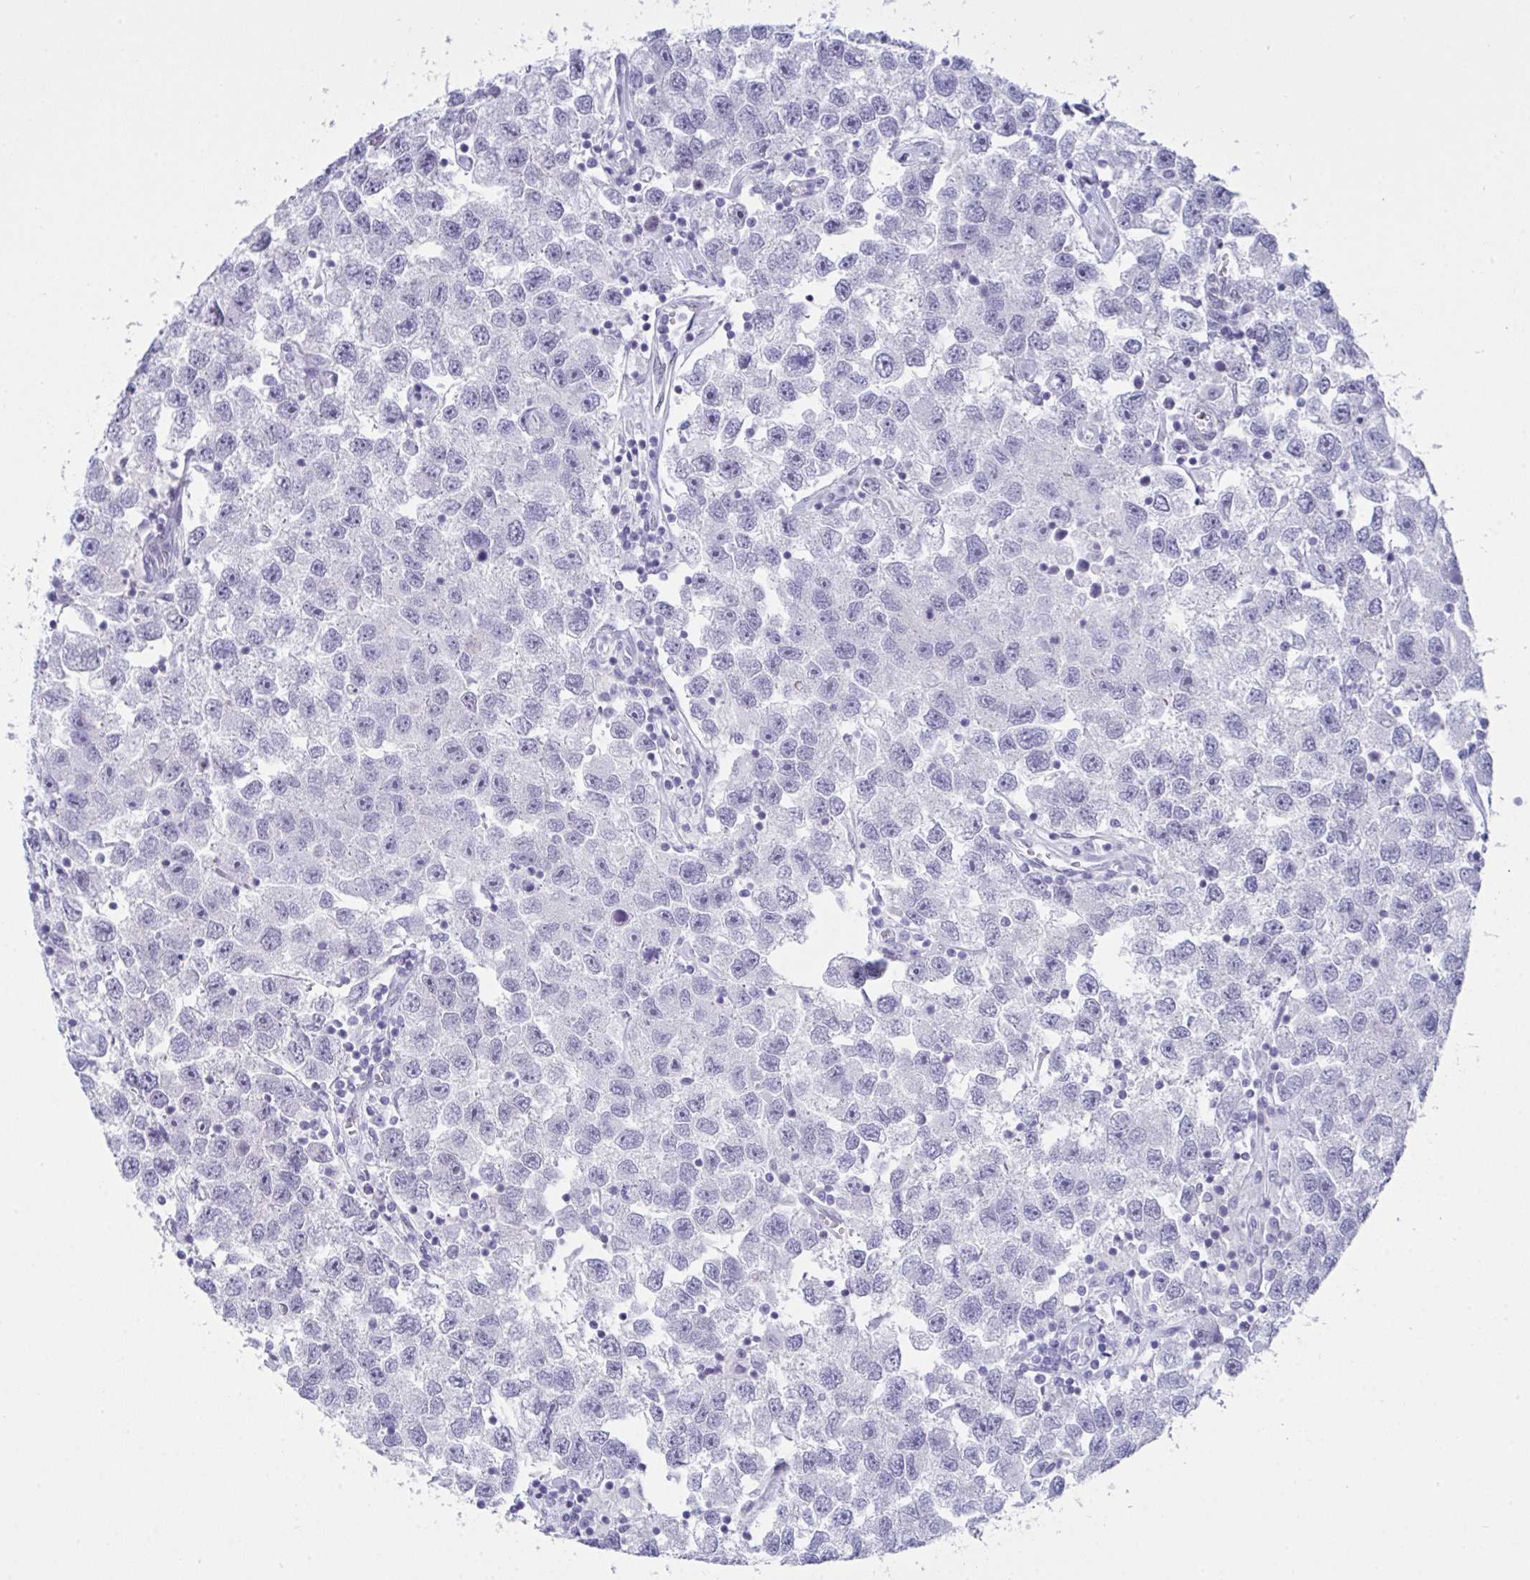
{"staining": {"intensity": "negative", "quantity": "none", "location": "none"}, "tissue": "testis cancer", "cell_type": "Tumor cells", "image_type": "cancer", "snomed": [{"axis": "morphology", "description": "Seminoma, NOS"}, {"axis": "topography", "description": "Testis"}], "caption": "Testis cancer (seminoma) was stained to show a protein in brown. There is no significant expression in tumor cells.", "gene": "FBXL22", "patient": {"sex": "male", "age": 26}}